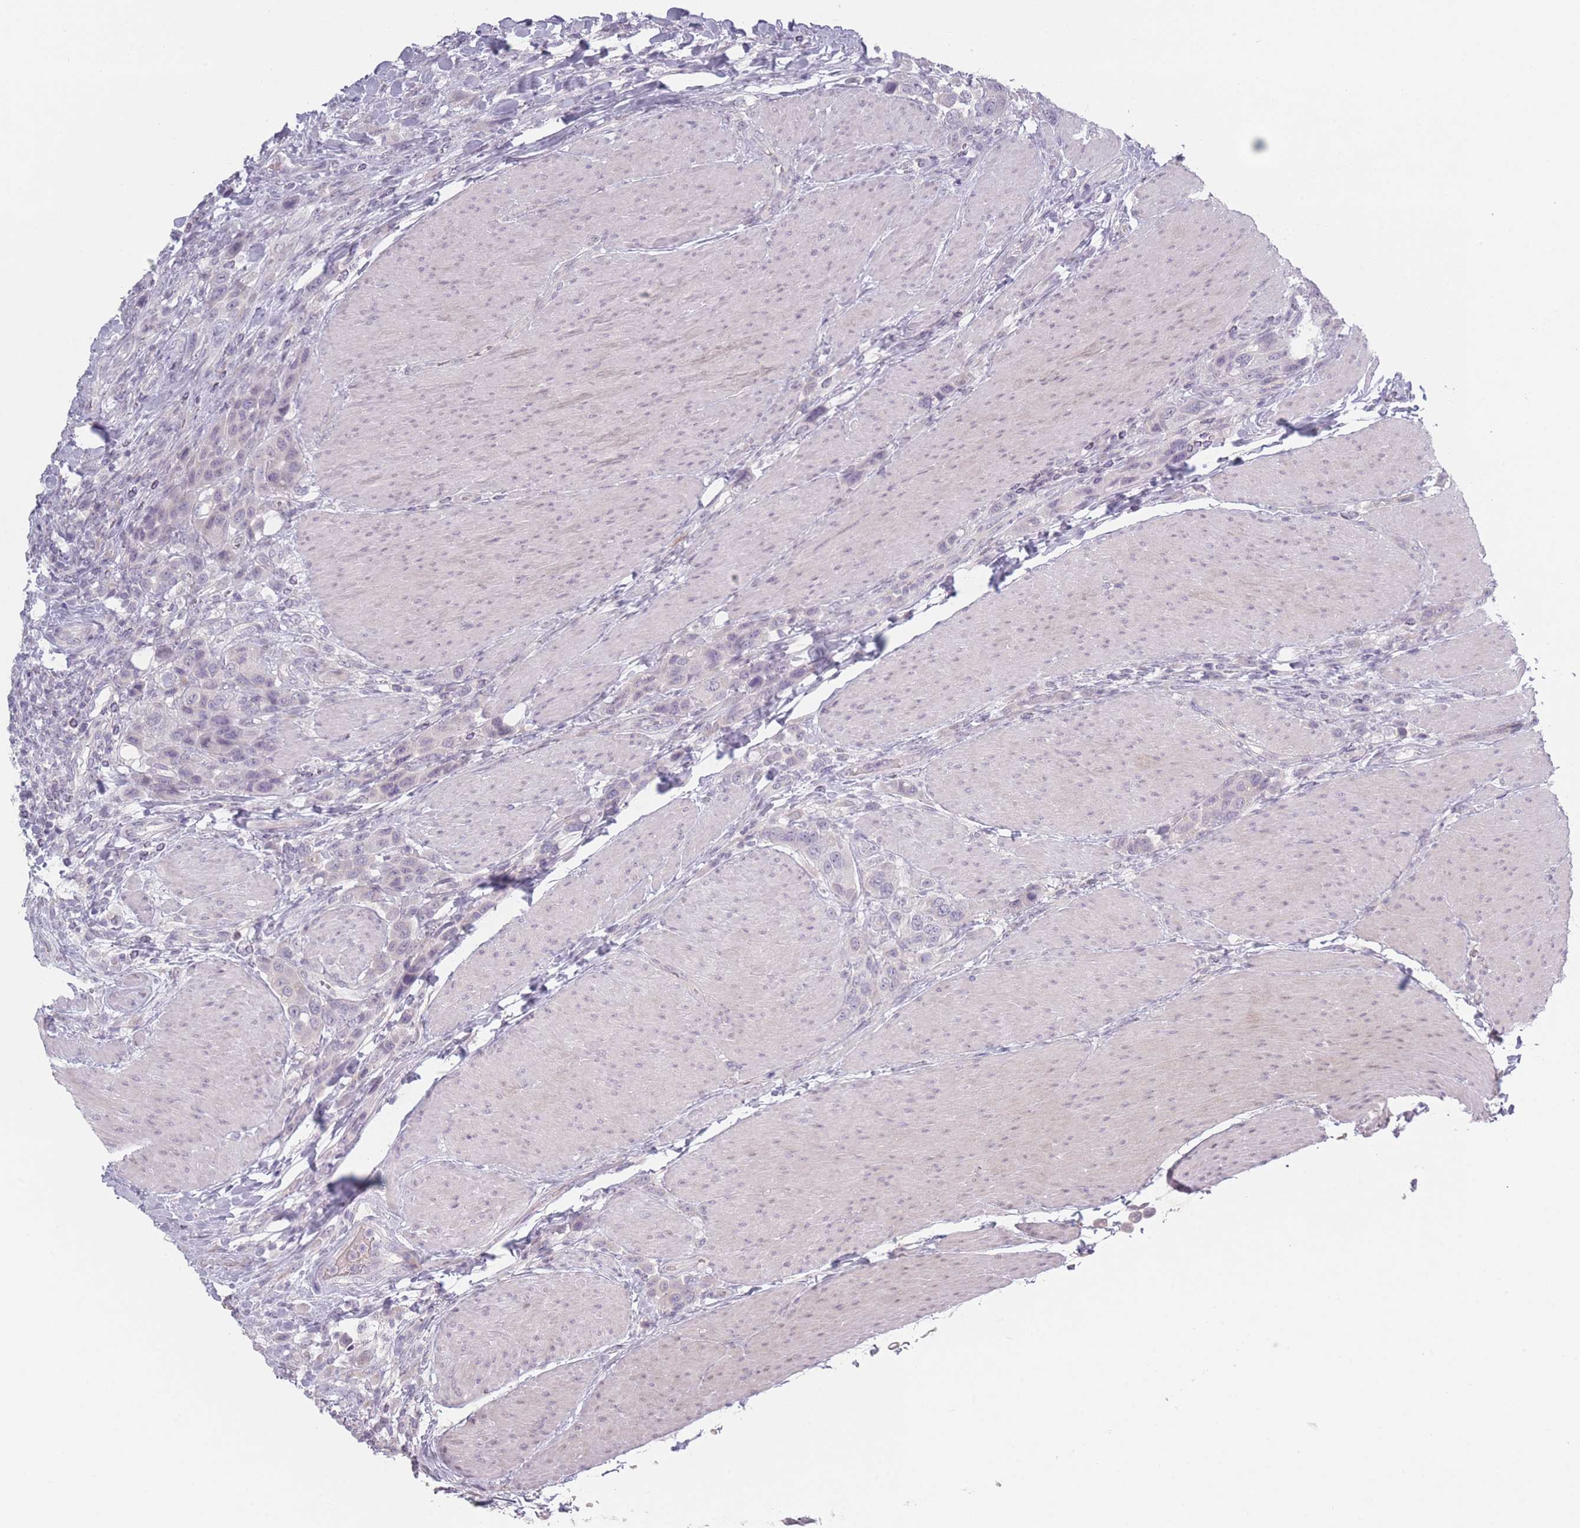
{"staining": {"intensity": "negative", "quantity": "none", "location": "none"}, "tissue": "urothelial cancer", "cell_type": "Tumor cells", "image_type": "cancer", "snomed": [{"axis": "morphology", "description": "Urothelial carcinoma, High grade"}, {"axis": "topography", "description": "Urinary bladder"}], "caption": "IHC histopathology image of human urothelial cancer stained for a protein (brown), which shows no positivity in tumor cells.", "gene": "RASL10B", "patient": {"sex": "male", "age": 50}}